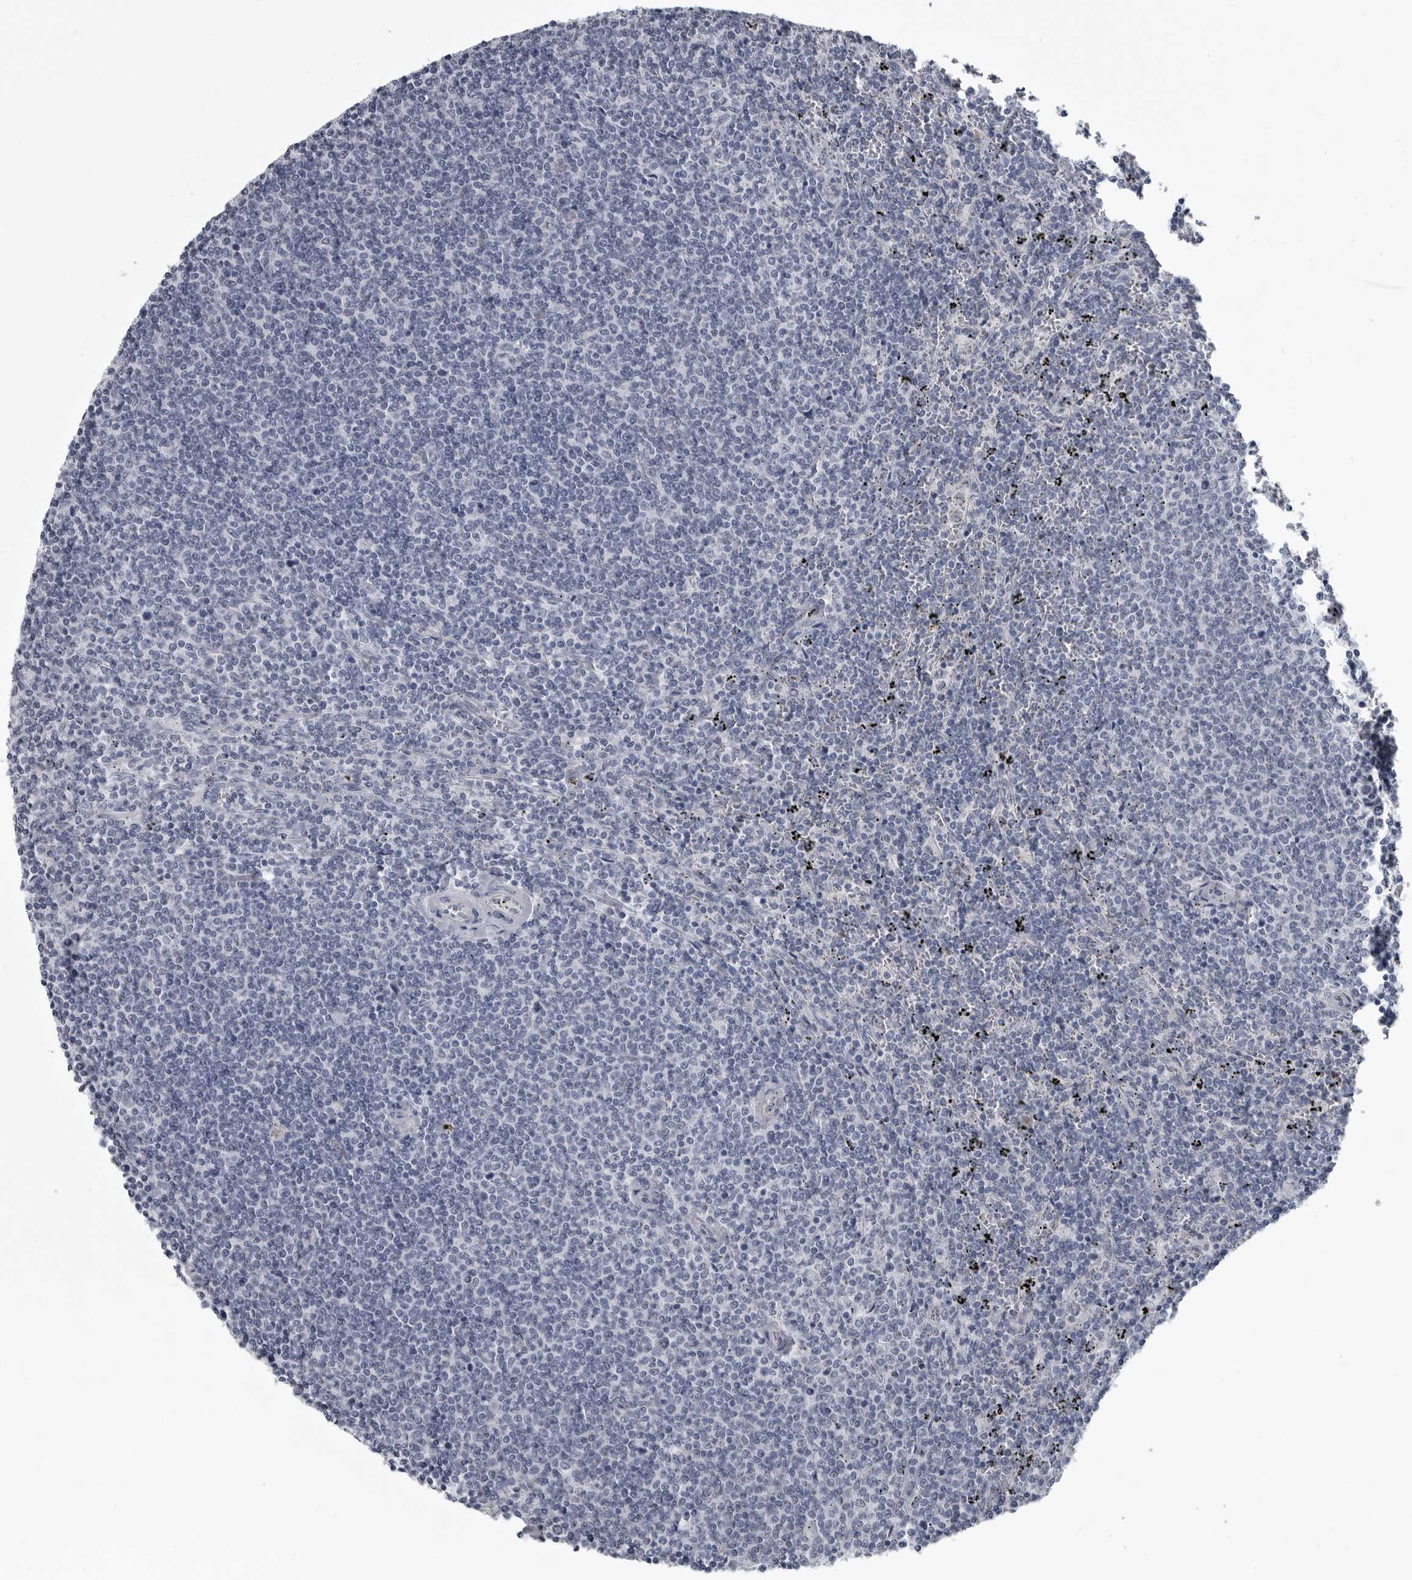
{"staining": {"intensity": "negative", "quantity": "none", "location": "none"}, "tissue": "lymphoma", "cell_type": "Tumor cells", "image_type": "cancer", "snomed": [{"axis": "morphology", "description": "Malignant lymphoma, non-Hodgkin's type, Low grade"}, {"axis": "topography", "description": "Spleen"}], "caption": "Protein analysis of lymphoma reveals no significant positivity in tumor cells.", "gene": "MYOC", "patient": {"sex": "female", "age": 50}}